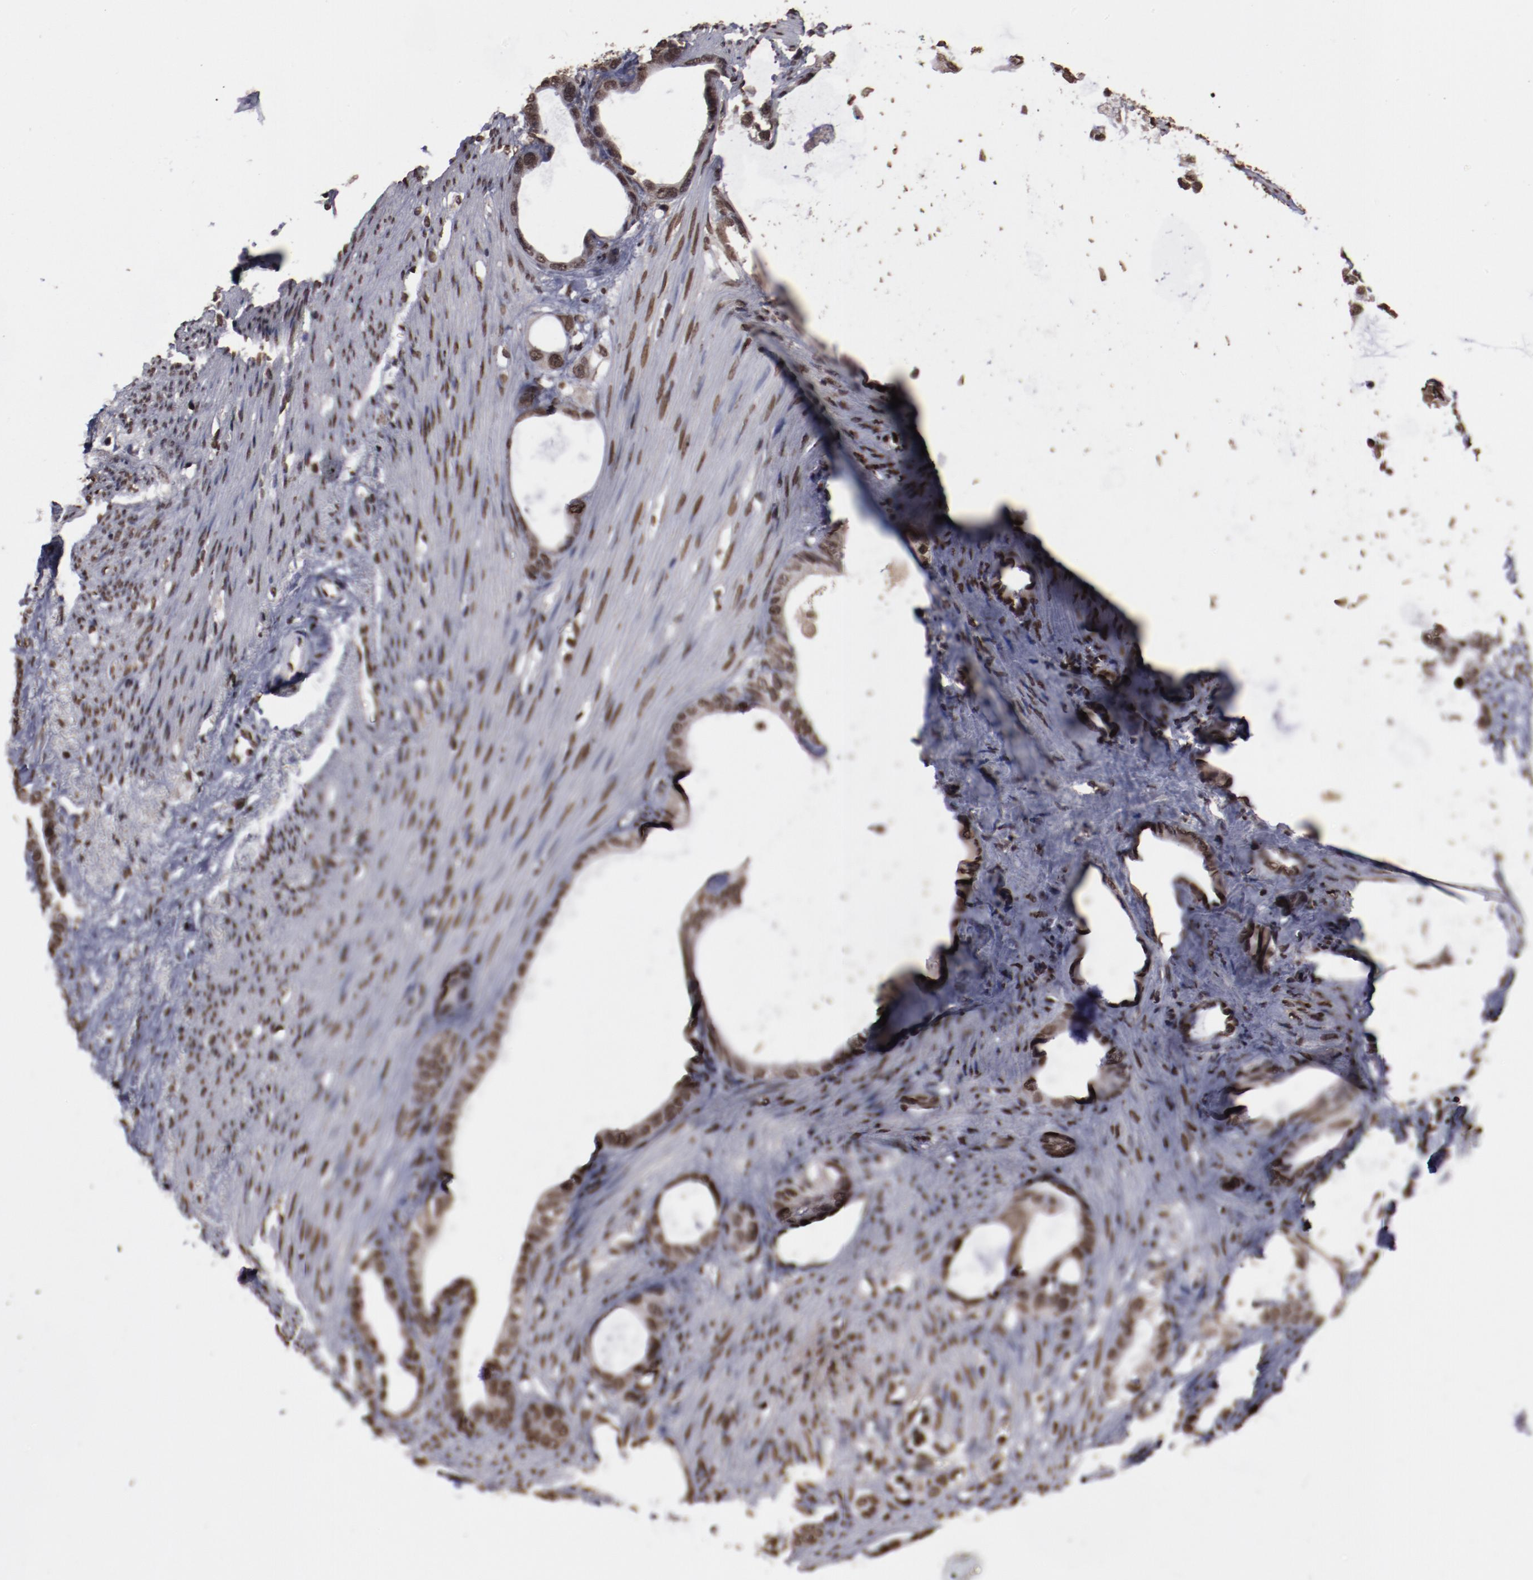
{"staining": {"intensity": "moderate", "quantity": ">75%", "location": "nuclear"}, "tissue": "stomach cancer", "cell_type": "Tumor cells", "image_type": "cancer", "snomed": [{"axis": "morphology", "description": "Adenocarcinoma, NOS"}, {"axis": "topography", "description": "Stomach"}], "caption": "Protein staining displays moderate nuclear expression in approximately >75% of tumor cells in adenocarcinoma (stomach).", "gene": "AKT1", "patient": {"sex": "female", "age": 75}}